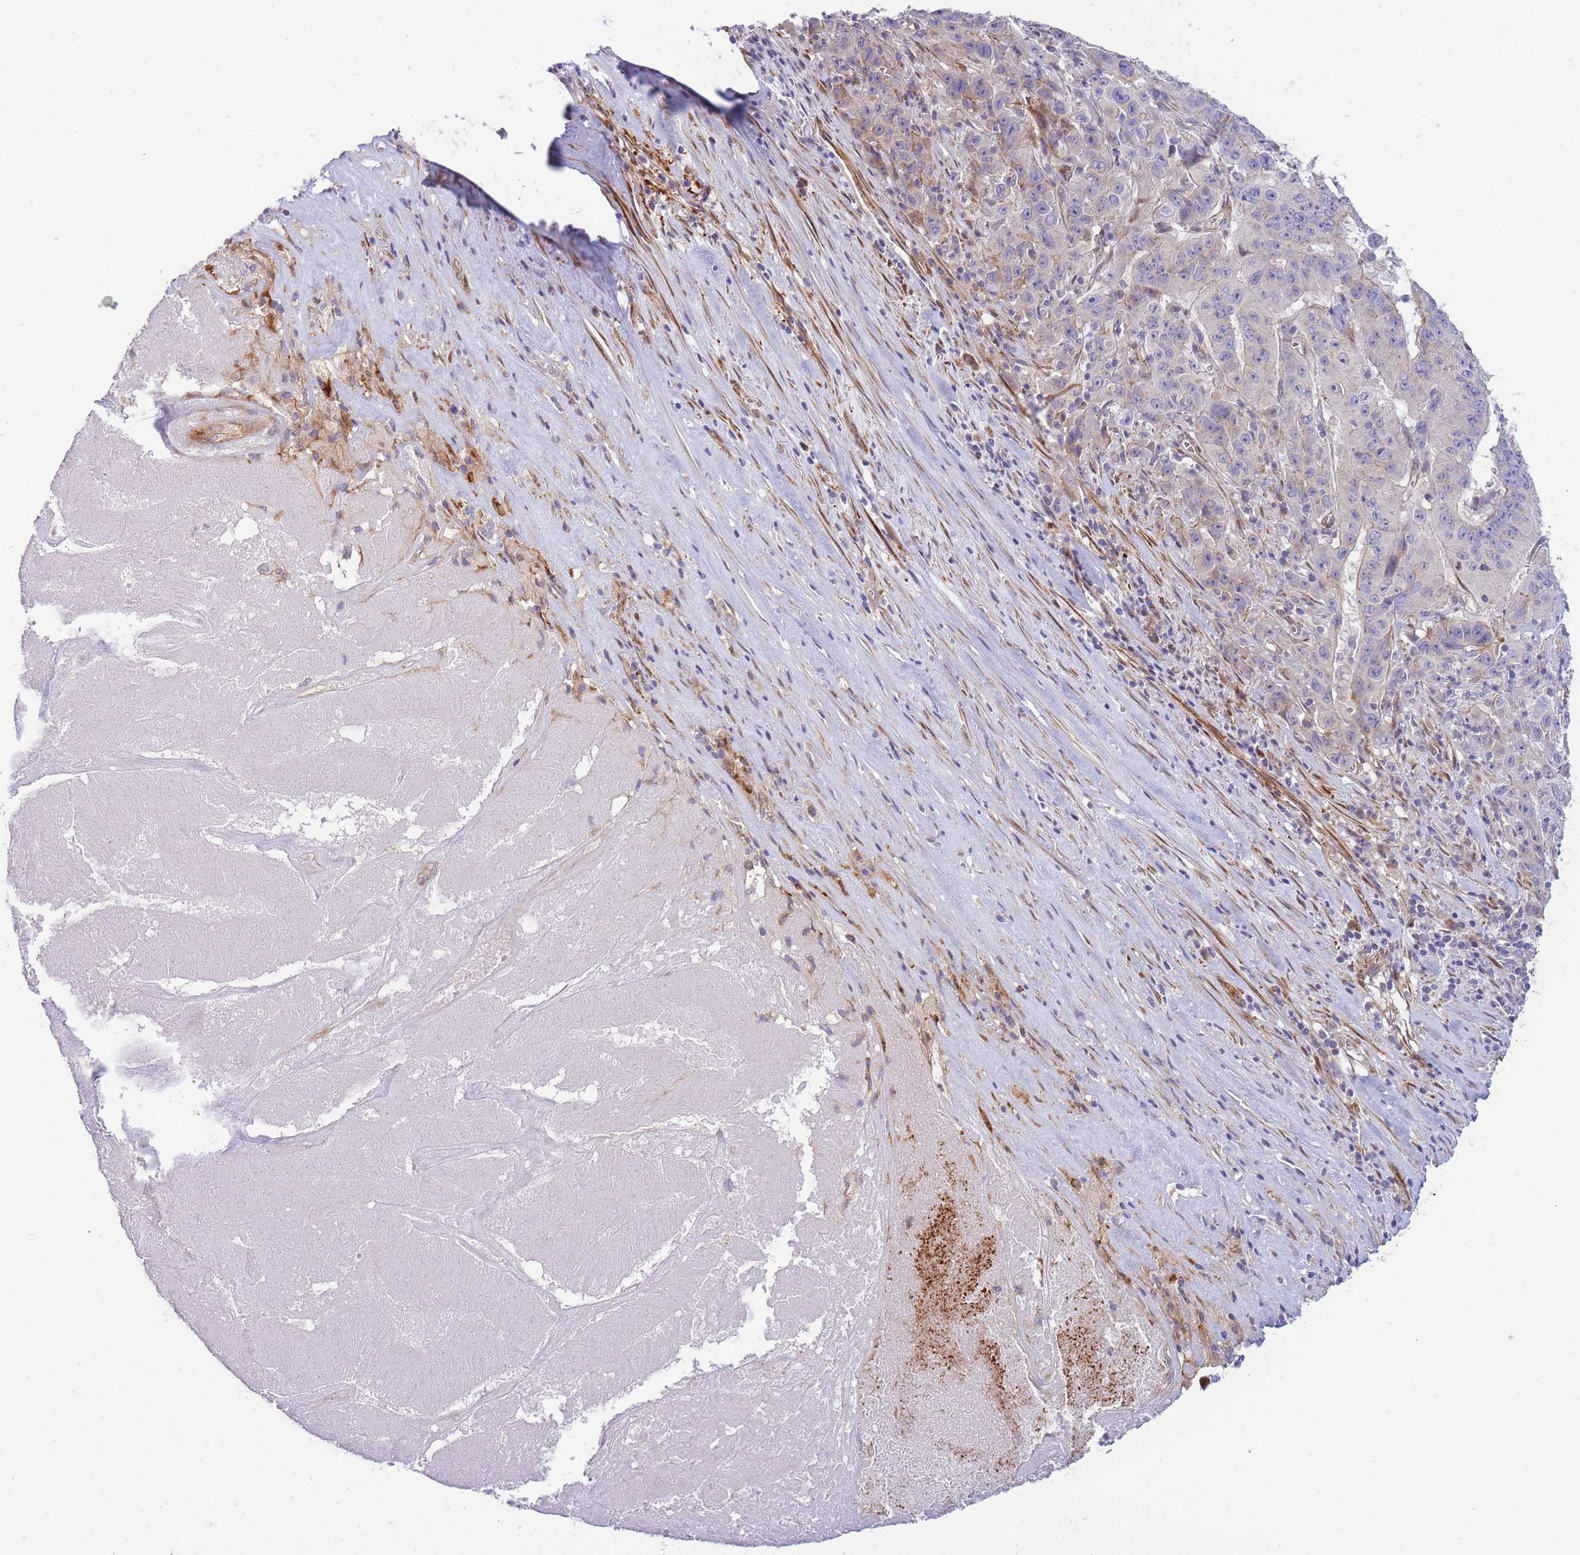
{"staining": {"intensity": "negative", "quantity": "none", "location": "none"}, "tissue": "pancreatic cancer", "cell_type": "Tumor cells", "image_type": "cancer", "snomed": [{"axis": "morphology", "description": "Adenocarcinoma, NOS"}, {"axis": "topography", "description": "Pancreas"}], "caption": "DAB immunohistochemical staining of human pancreatic cancer (adenocarcinoma) reveals no significant positivity in tumor cells. Brightfield microscopy of IHC stained with DAB (brown) and hematoxylin (blue), captured at high magnification.", "gene": "ATP5MC2", "patient": {"sex": "male", "age": 63}}